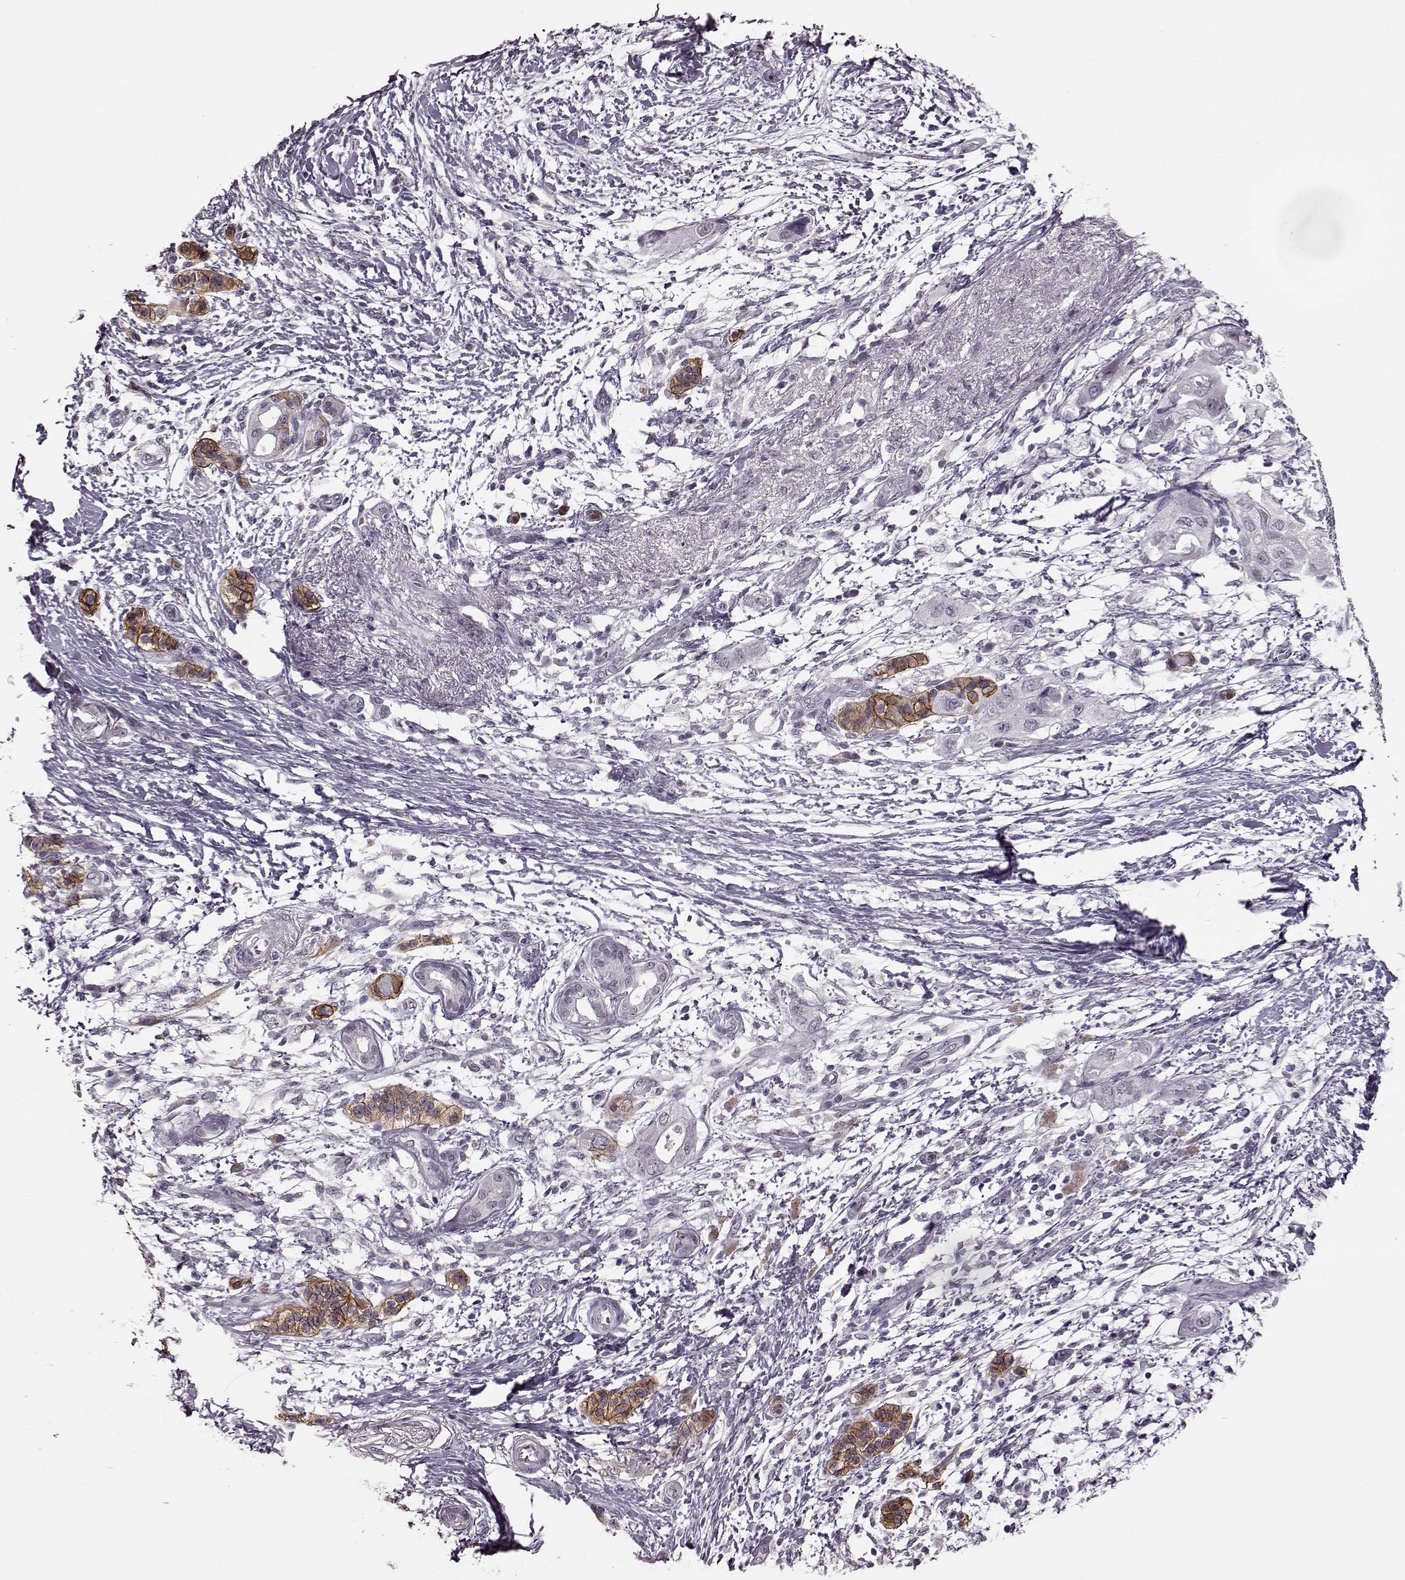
{"staining": {"intensity": "negative", "quantity": "none", "location": "none"}, "tissue": "pancreatic cancer", "cell_type": "Tumor cells", "image_type": "cancer", "snomed": [{"axis": "morphology", "description": "Adenocarcinoma, NOS"}, {"axis": "topography", "description": "Pancreas"}], "caption": "High magnification brightfield microscopy of pancreatic cancer stained with DAB (brown) and counterstained with hematoxylin (blue): tumor cells show no significant expression. (IHC, brightfield microscopy, high magnification).", "gene": "STX1B", "patient": {"sex": "female", "age": 72}}